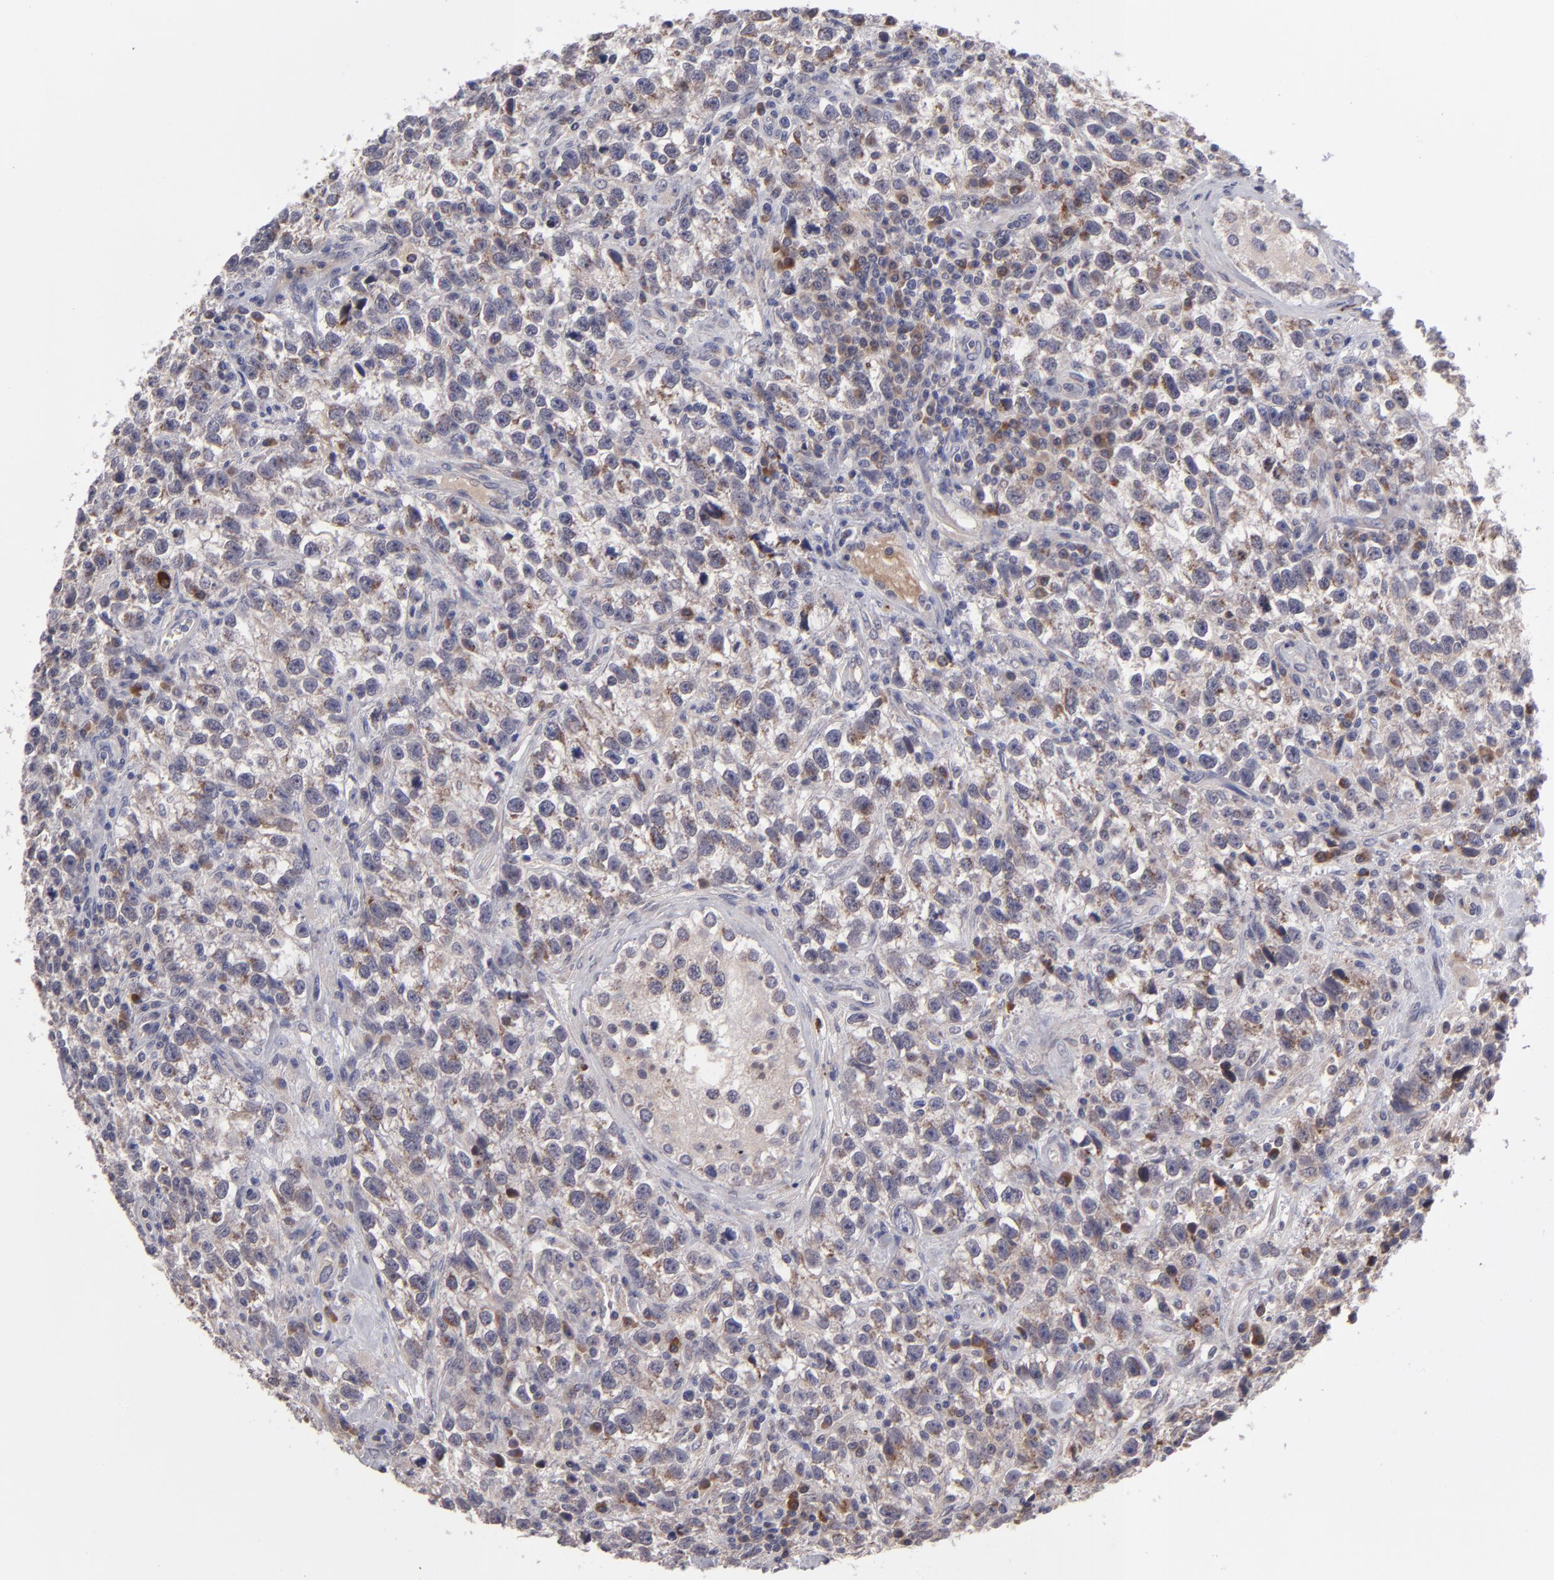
{"staining": {"intensity": "moderate", "quantity": ">75%", "location": "cytoplasmic/membranous"}, "tissue": "testis cancer", "cell_type": "Tumor cells", "image_type": "cancer", "snomed": [{"axis": "morphology", "description": "Seminoma, NOS"}, {"axis": "topography", "description": "Testis"}], "caption": "The histopathology image demonstrates immunohistochemical staining of testis seminoma. There is moderate cytoplasmic/membranous positivity is appreciated in approximately >75% of tumor cells. (Brightfield microscopy of DAB IHC at high magnification).", "gene": "IL12A", "patient": {"sex": "male", "age": 38}}